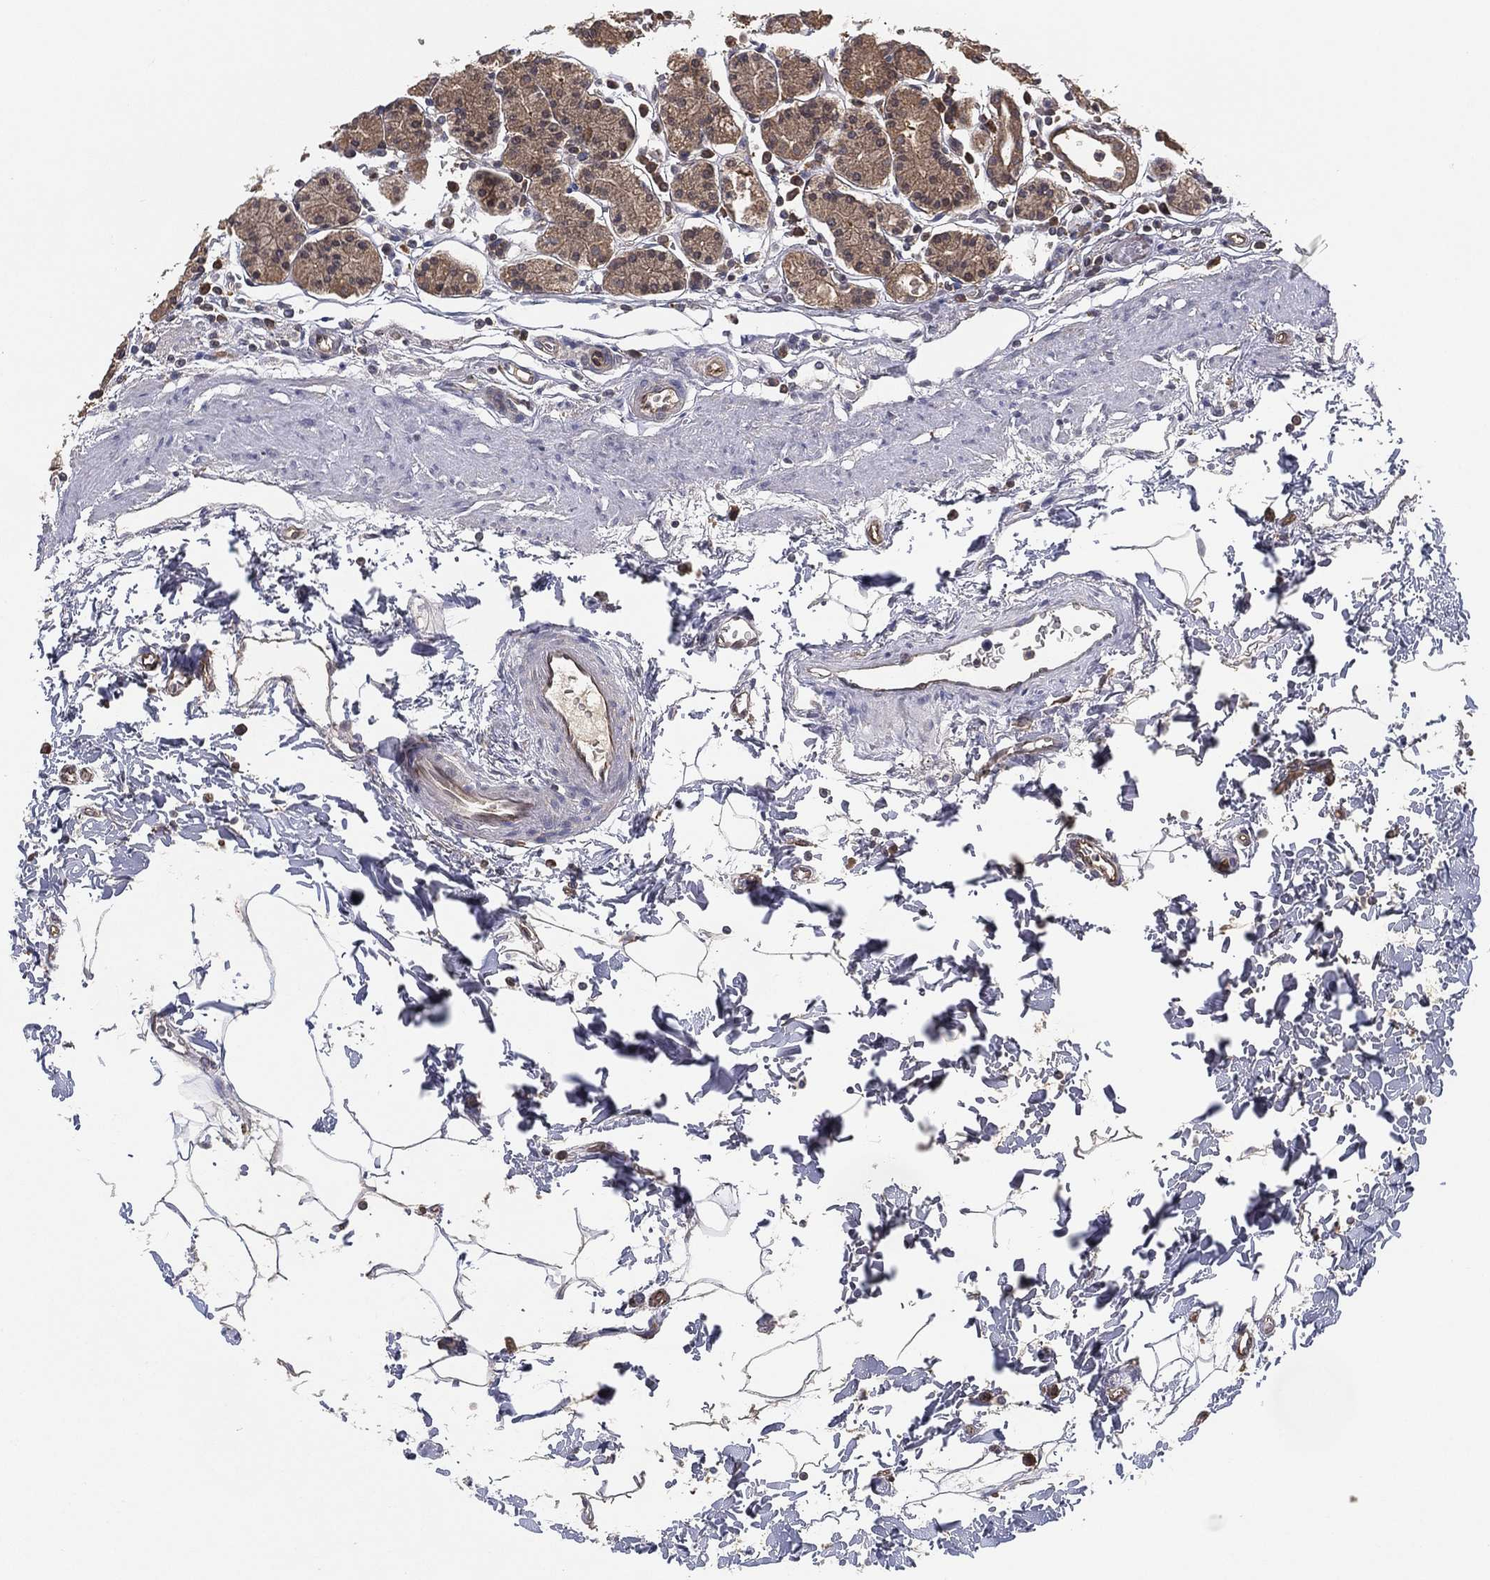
{"staining": {"intensity": "moderate", "quantity": ">75%", "location": "cytoplasmic/membranous"}, "tissue": "stomach", "cell_type": "Glandular cells", "image_type": "normal", "snomed": [{"axis": "morphology", "description": "Normal tissue, NOS"}, {"axis": "topography", "description": "Stomach, upper"}, {"axis": "topography", "description": "Stomach"}], "caption": "High-magnification brightfield microscopy of normal stomach stained with DAB (brown) and counterstained with hematoxylin (blue). glandular cells exhibit moderate cytoplasmic/membranous expression is appreciated in about>75% of cells. (DAB (3,3'-diaminobenzidine) IHC, brown staining for protein, blue staining for nuclei).", "gene": "PSMG4", "patient": {"sex": "male", "age": 62}}